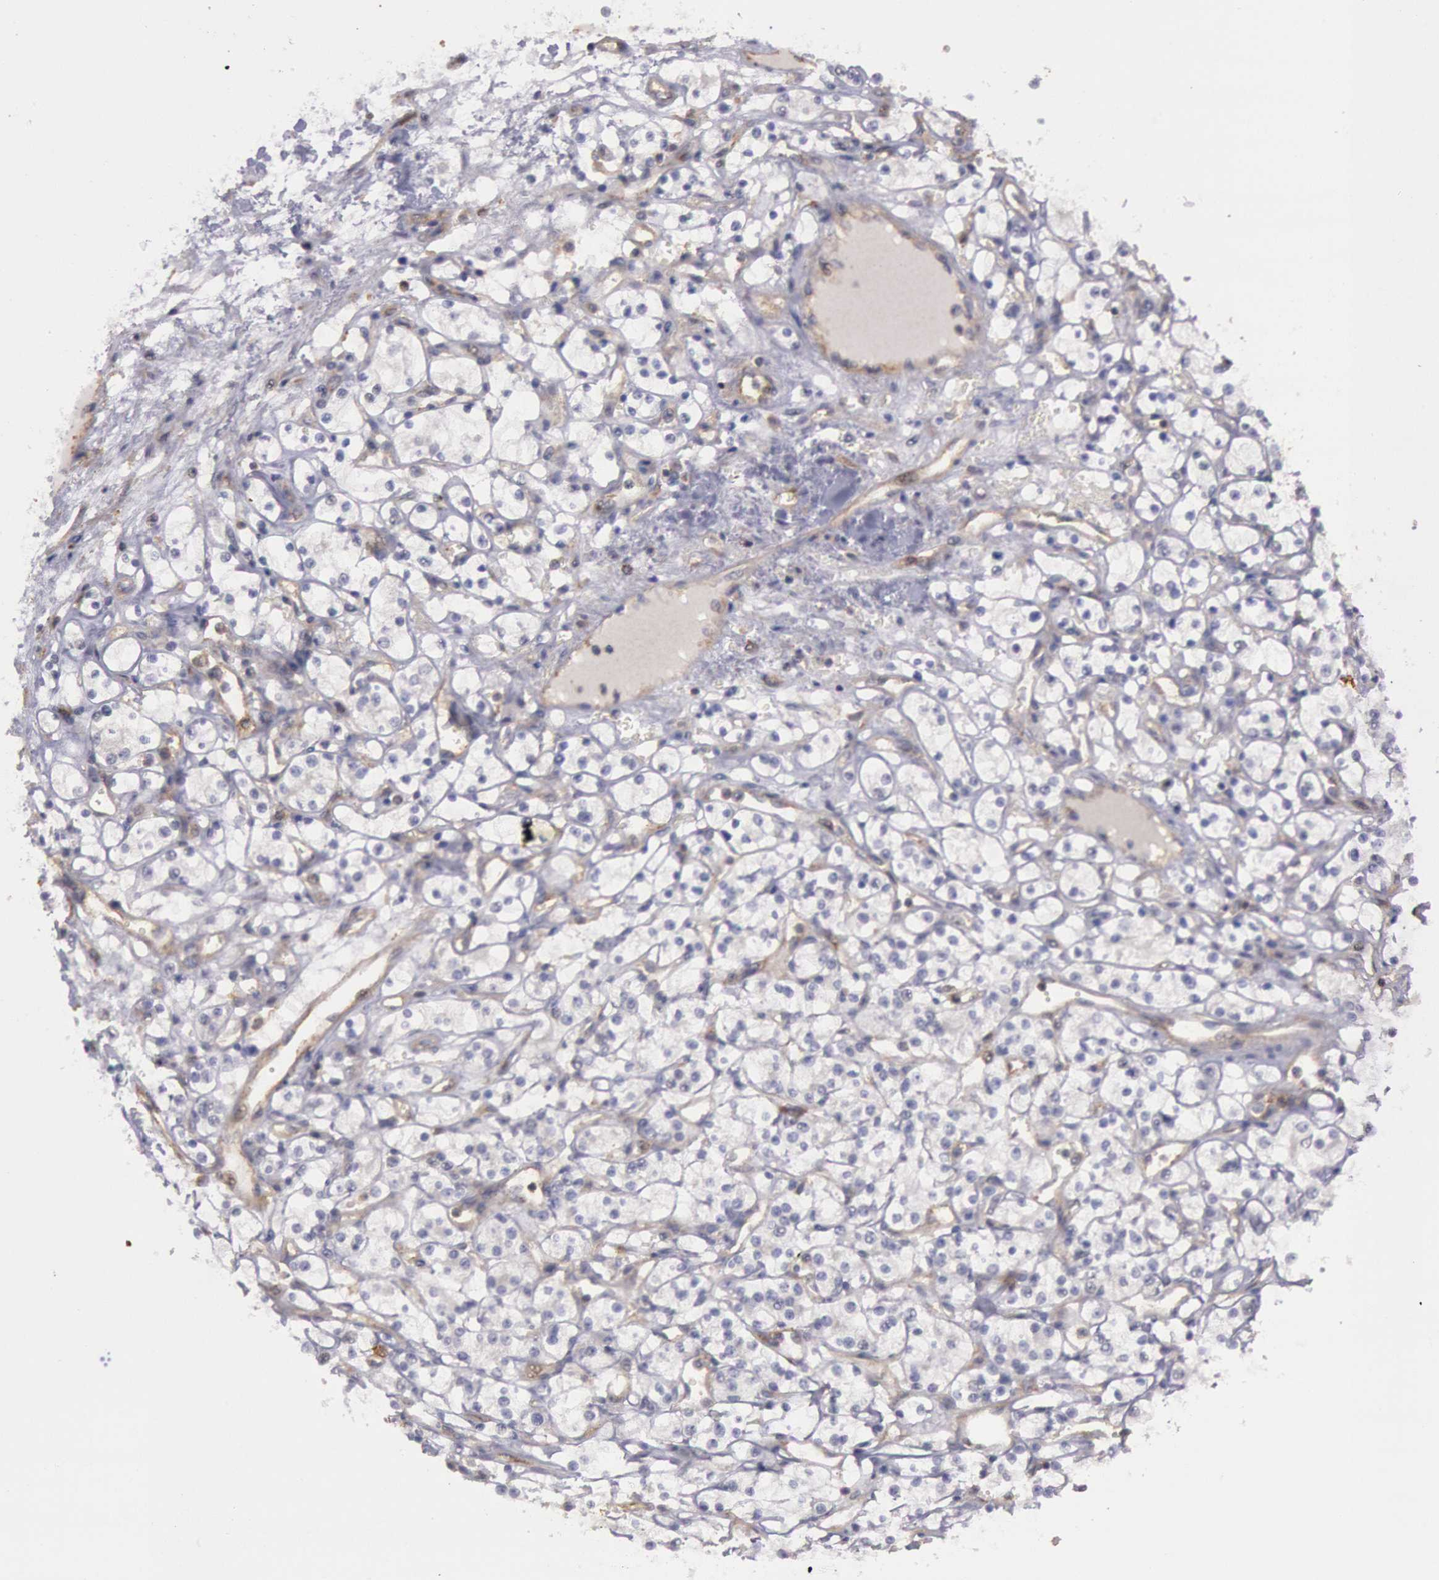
{"staining": {"intensity": "negative", "quantity": "none", "location": "none"}, "tissue": "renal cancer", "cell_type": "Tumor cells", "image_type": "cancer", "snomed": [{"axis": "morphology", "description": "Adenocarcinoma, NOS"}, {"axis": "topography", "description": "Kidney"}], "caption": "This image is of renal adenocarcinoma stained with immunohistochemistry to label a protein in brown with the nuclei are counter-stained blue. There is no staining in tumor cells.", "gene": "TRIB2", "patient": {"sex": "male", "age": 61}}